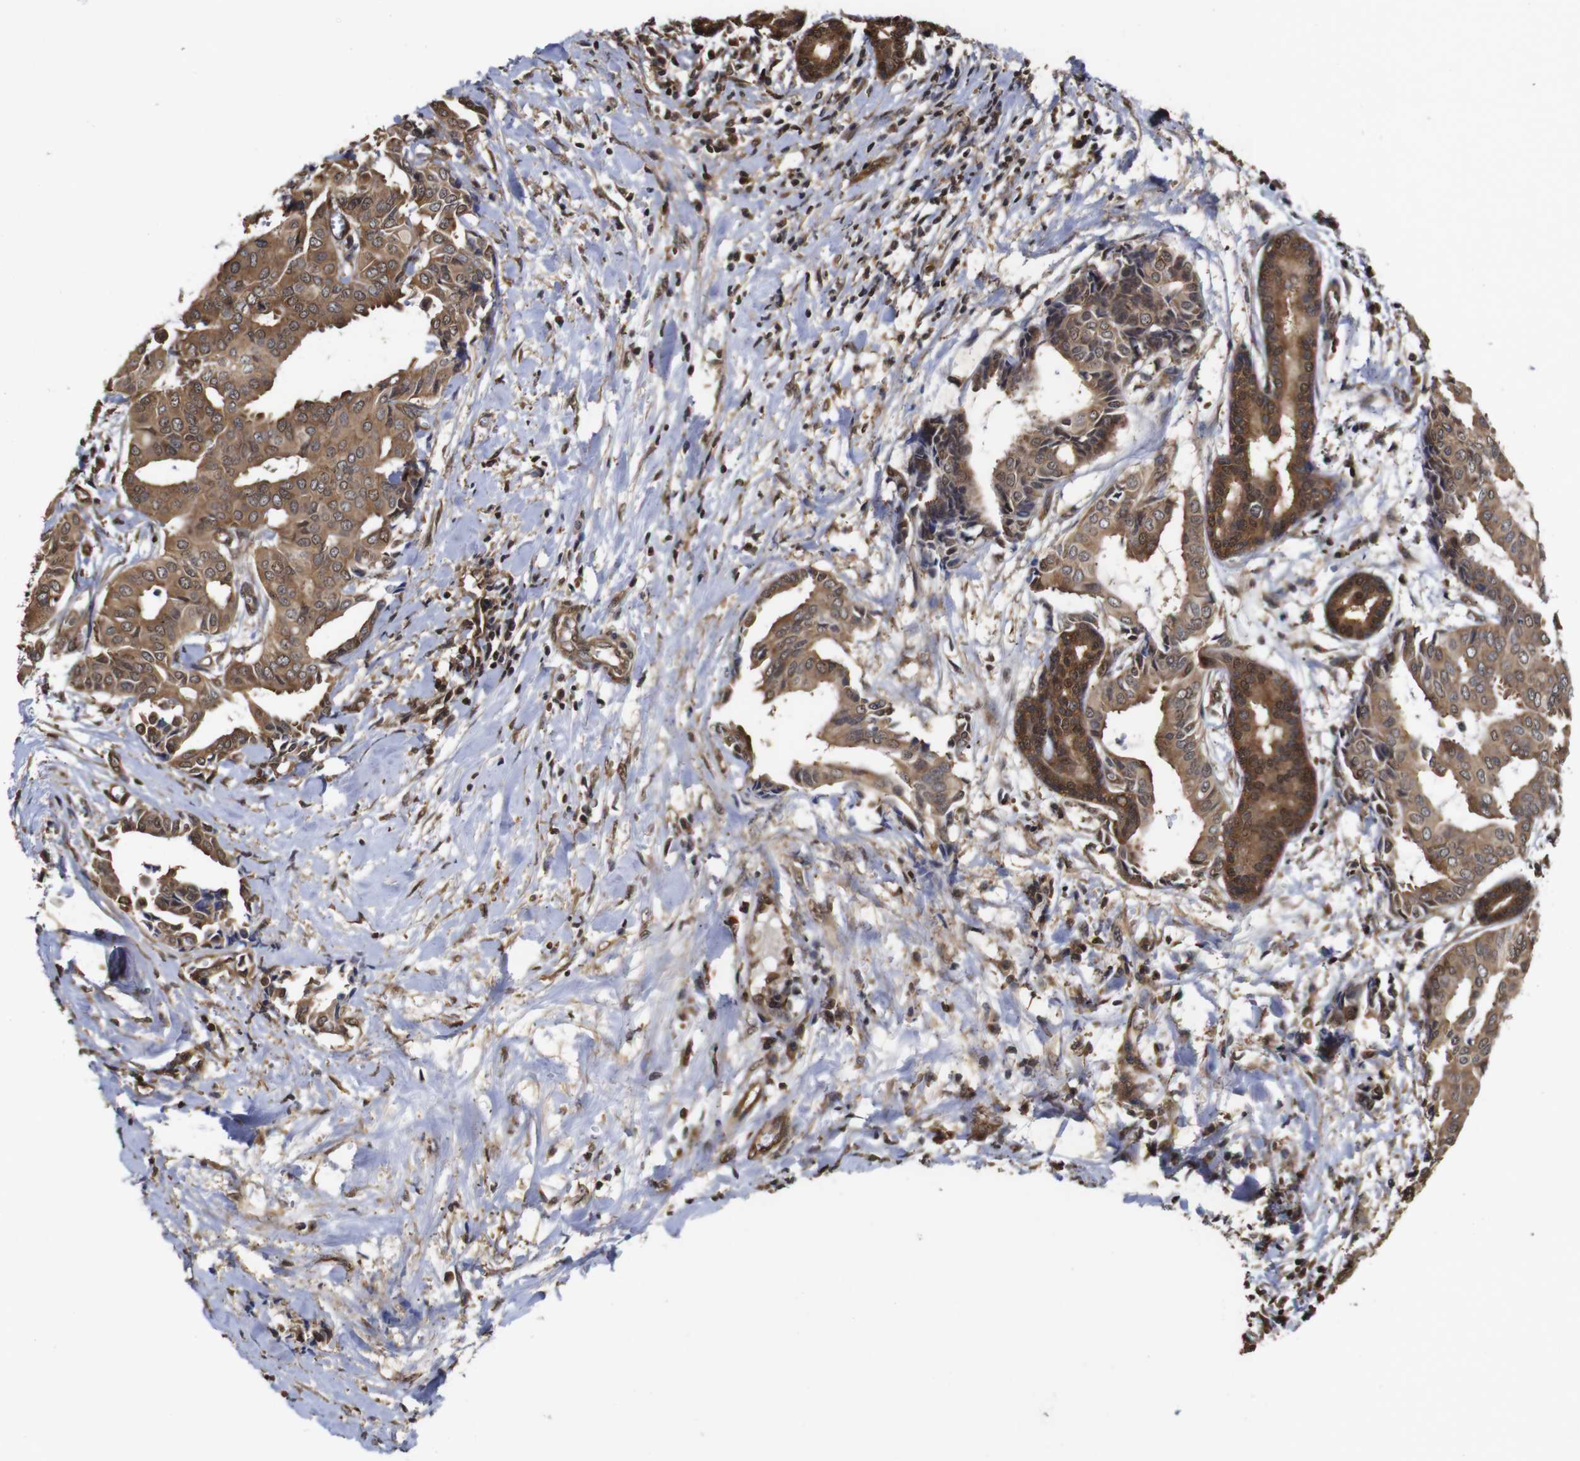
{"staining": {"intensity": "moderate", "quantity": ">75%", "location": "cytoplasmic/membranous,nuclear"}, "tissue": "head and neck cancer", "cell_type": "Tumor cells", "image_type": "cancer", "snomed": [{"axis": "morphology", "description": "Adenocarcinoma, NOS"}, {"axis": "topography", "description": "Salivary gland"}, {"axis": "topography", "description": "Head-Neck"}], "caption": "The histopathology image displays a brown stain indicating the presence of a protein in the cytoplasmic/membranous and nuclear of tumor cells in head and neck cancer (adenocarcinoma). (Brightfield microscopy of DAB IHC at high magnification).", "gene": "SUMO3", "patient": {"sex": "female", "age": 59}}